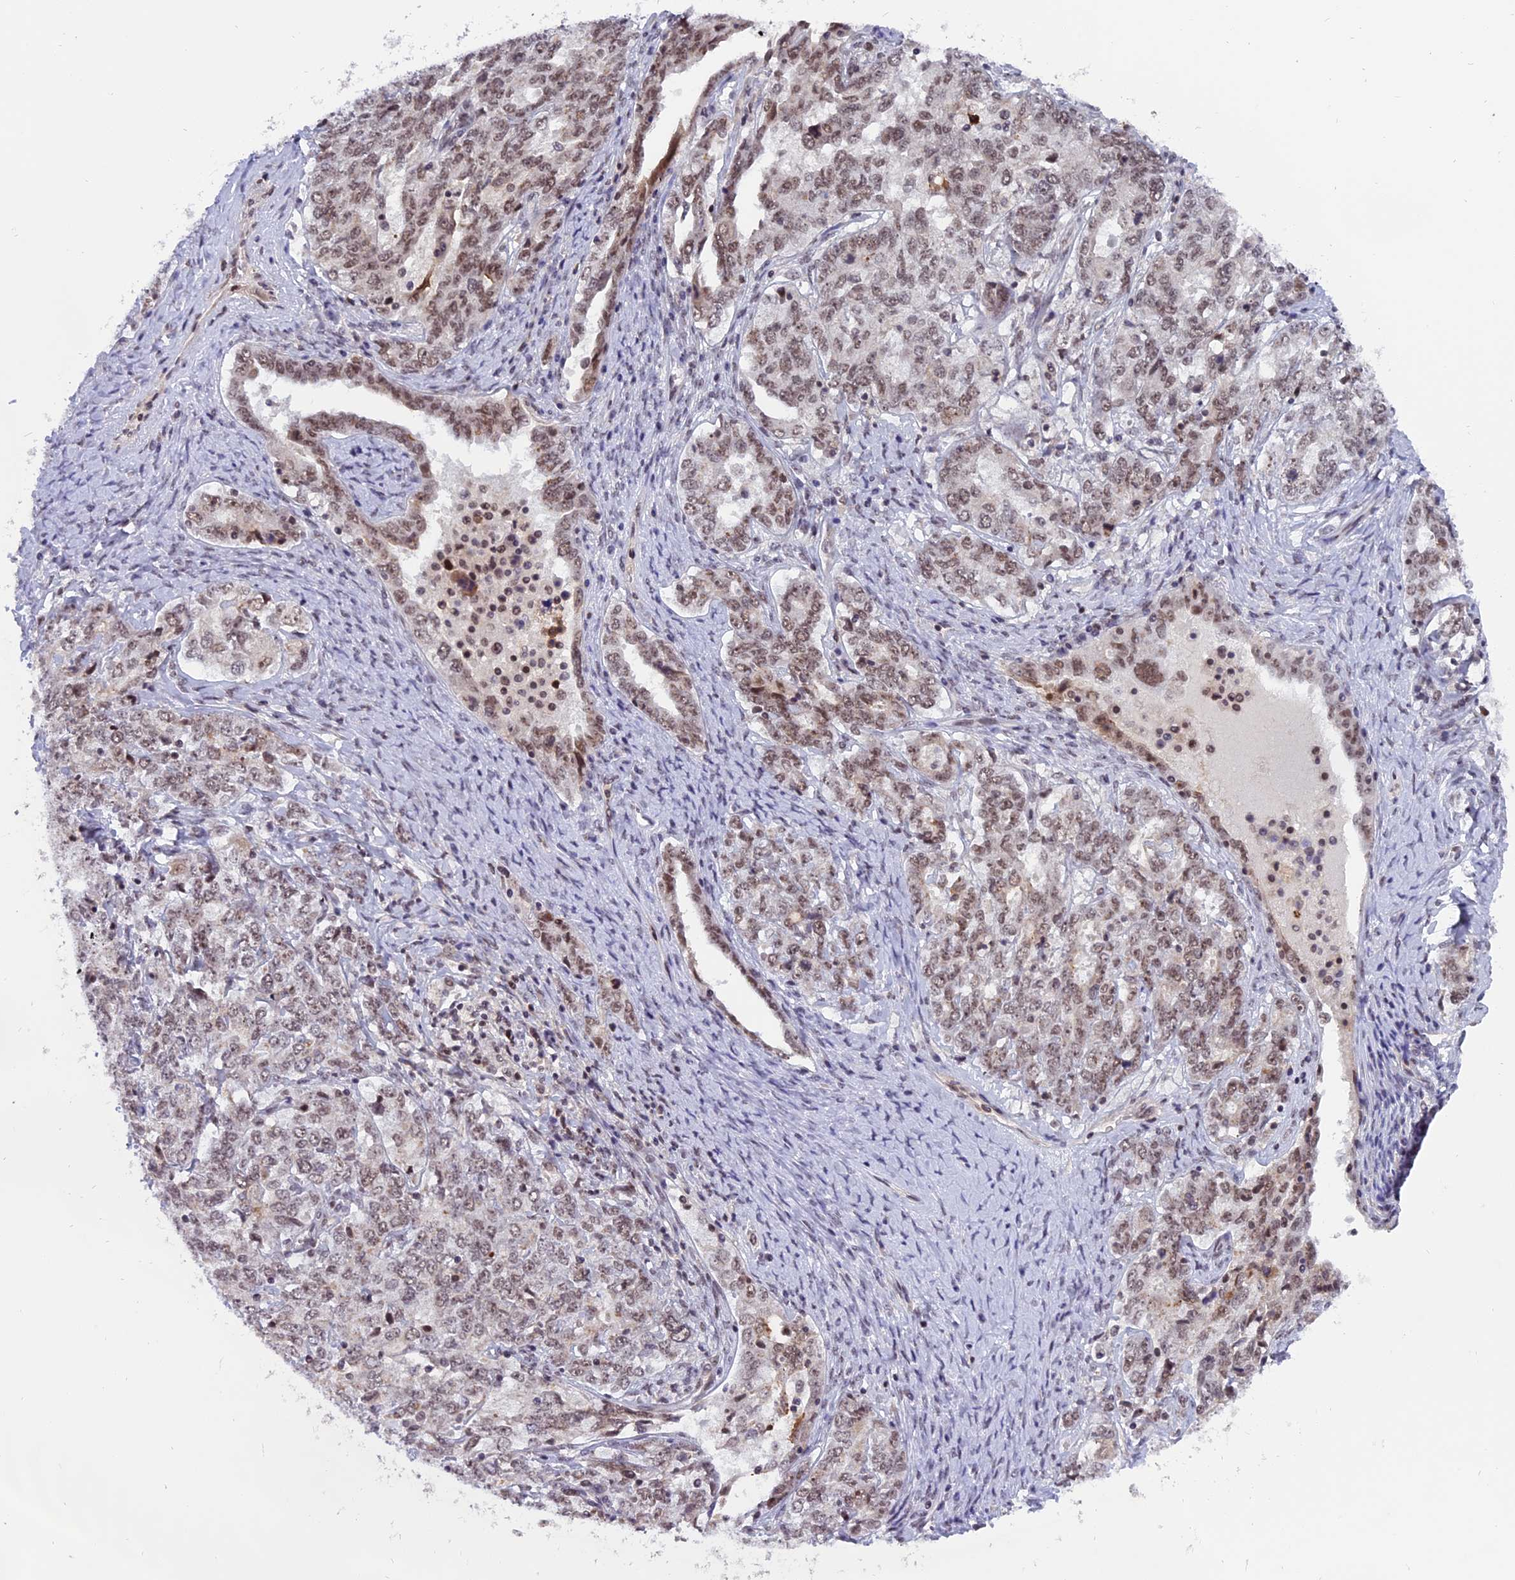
{"staining": {"intensity": "weak", "quantity": ">75%", "location": "nuclear"}, "tissue": "ovarian cancer", "cell_type": "Tumor cells", "image_type": "cancer", "snomed": [{"axis": "morphology", "description": "Carcinoma, endometroid"}, {"axis": "topography", "description": "Ovary"}], "caption": "Immunohistochemical staining of human ovarian cancer (endometroid carcinoma) demonstrates low levels of weak nuclear protein positivity in about >75% of tumor cells. The staining is performed using DAB (3,3'-diaminobenzidine) brown chromogen to label protein expression. The nuclei are counter-stained blue using hematoxylin.", "gene": "TADA3", "patient": {"sex": "female", "age": 62}}